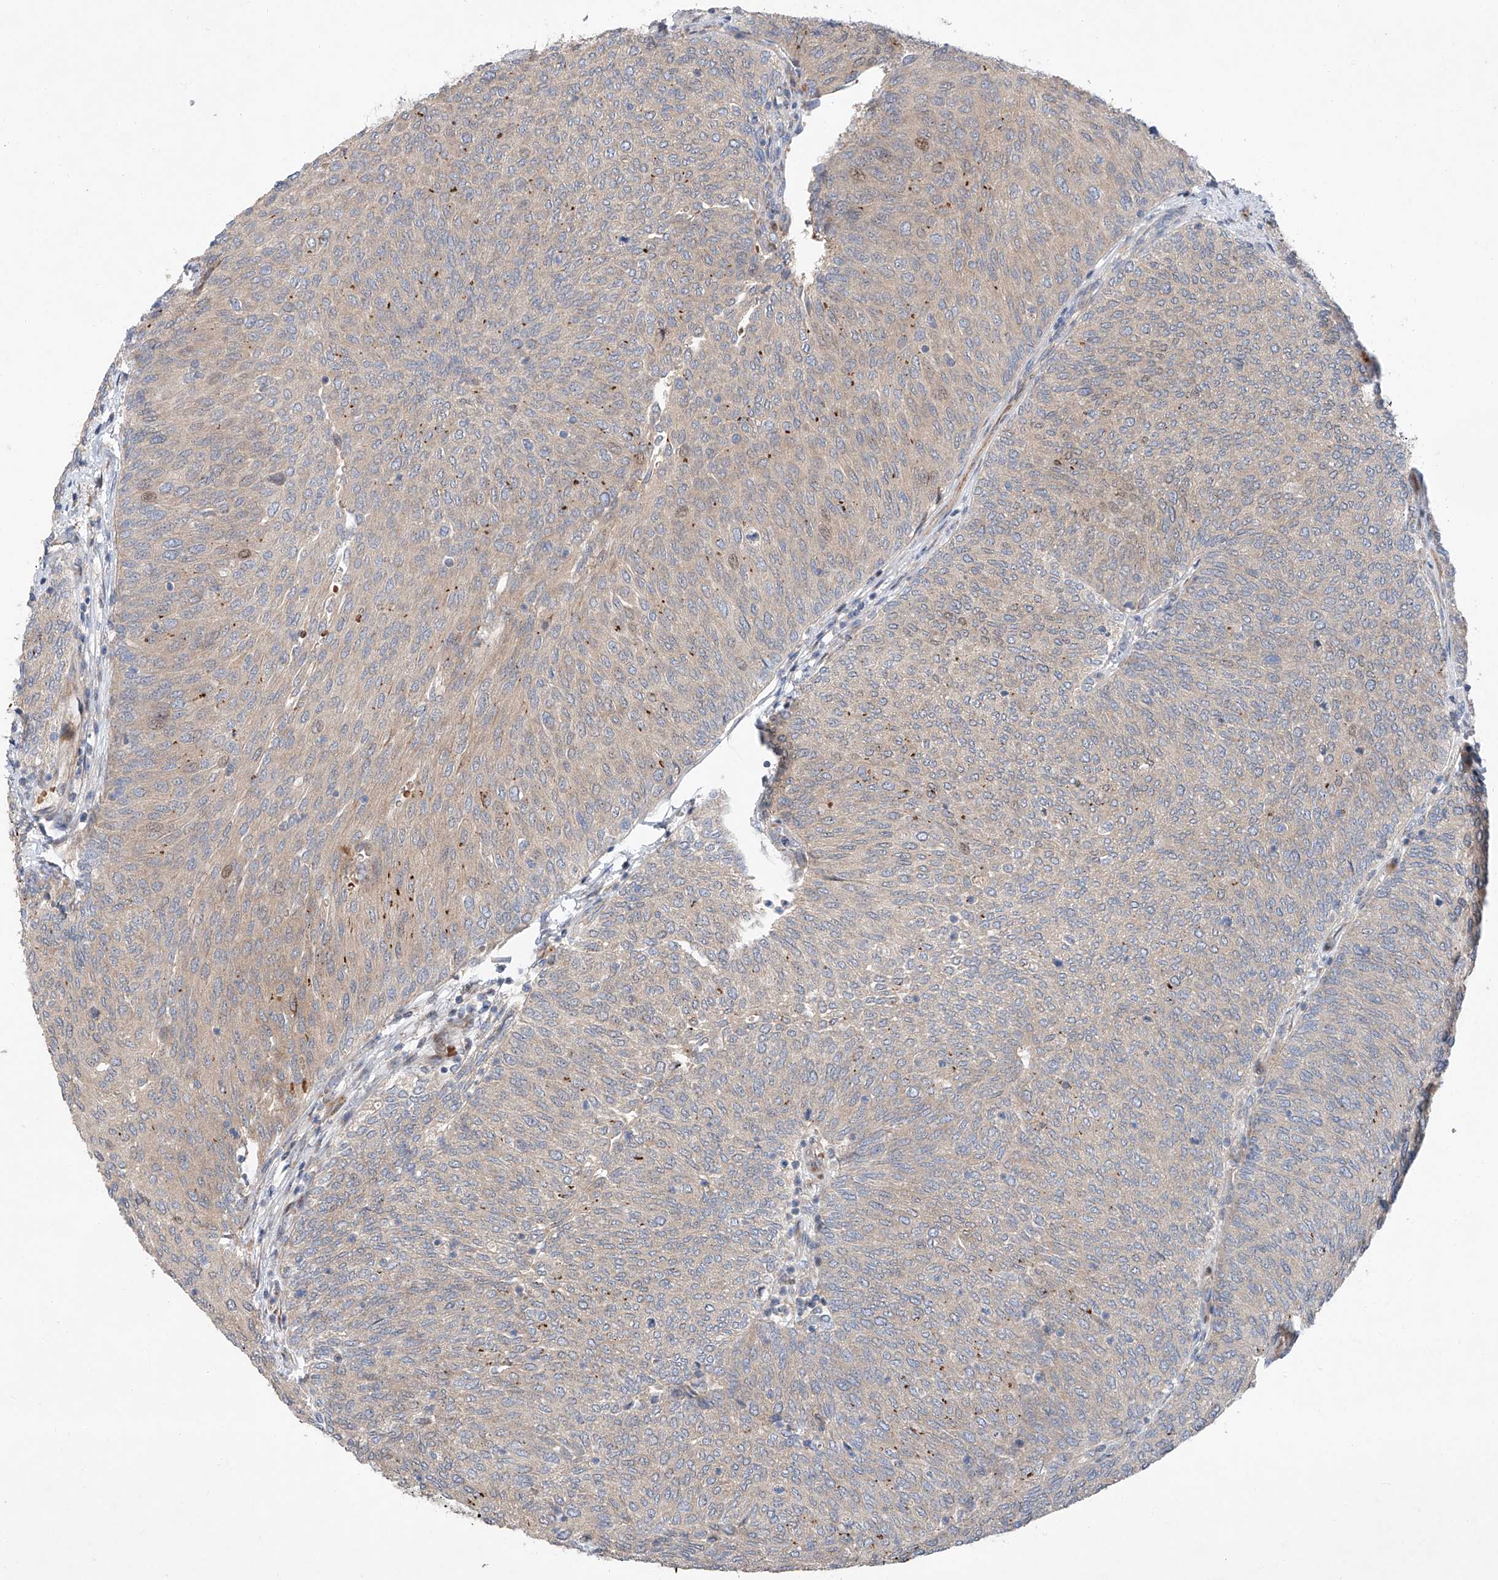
{"staining": {"intensity": "weak", "quantity": "25%-75%", "location": "cytoplasmic/membranous"}, "tissue": "urothelial cancer", "cell_type": "Tumor cells", "image_type": "cancer", "snomed": [{"axis": "morphology", "description": "Urothelial carcinoma, Low grade"}, {"axis": "topography", "description": "Urinary bladder"}], "caption": "Urothelial carcinoma (low-grade) stained for a protein demonstrates weak cytoplasmic/membranous positivity in tumor cells.", "gene": "USF3", "patient": {"sex": "female", "age": 79}}